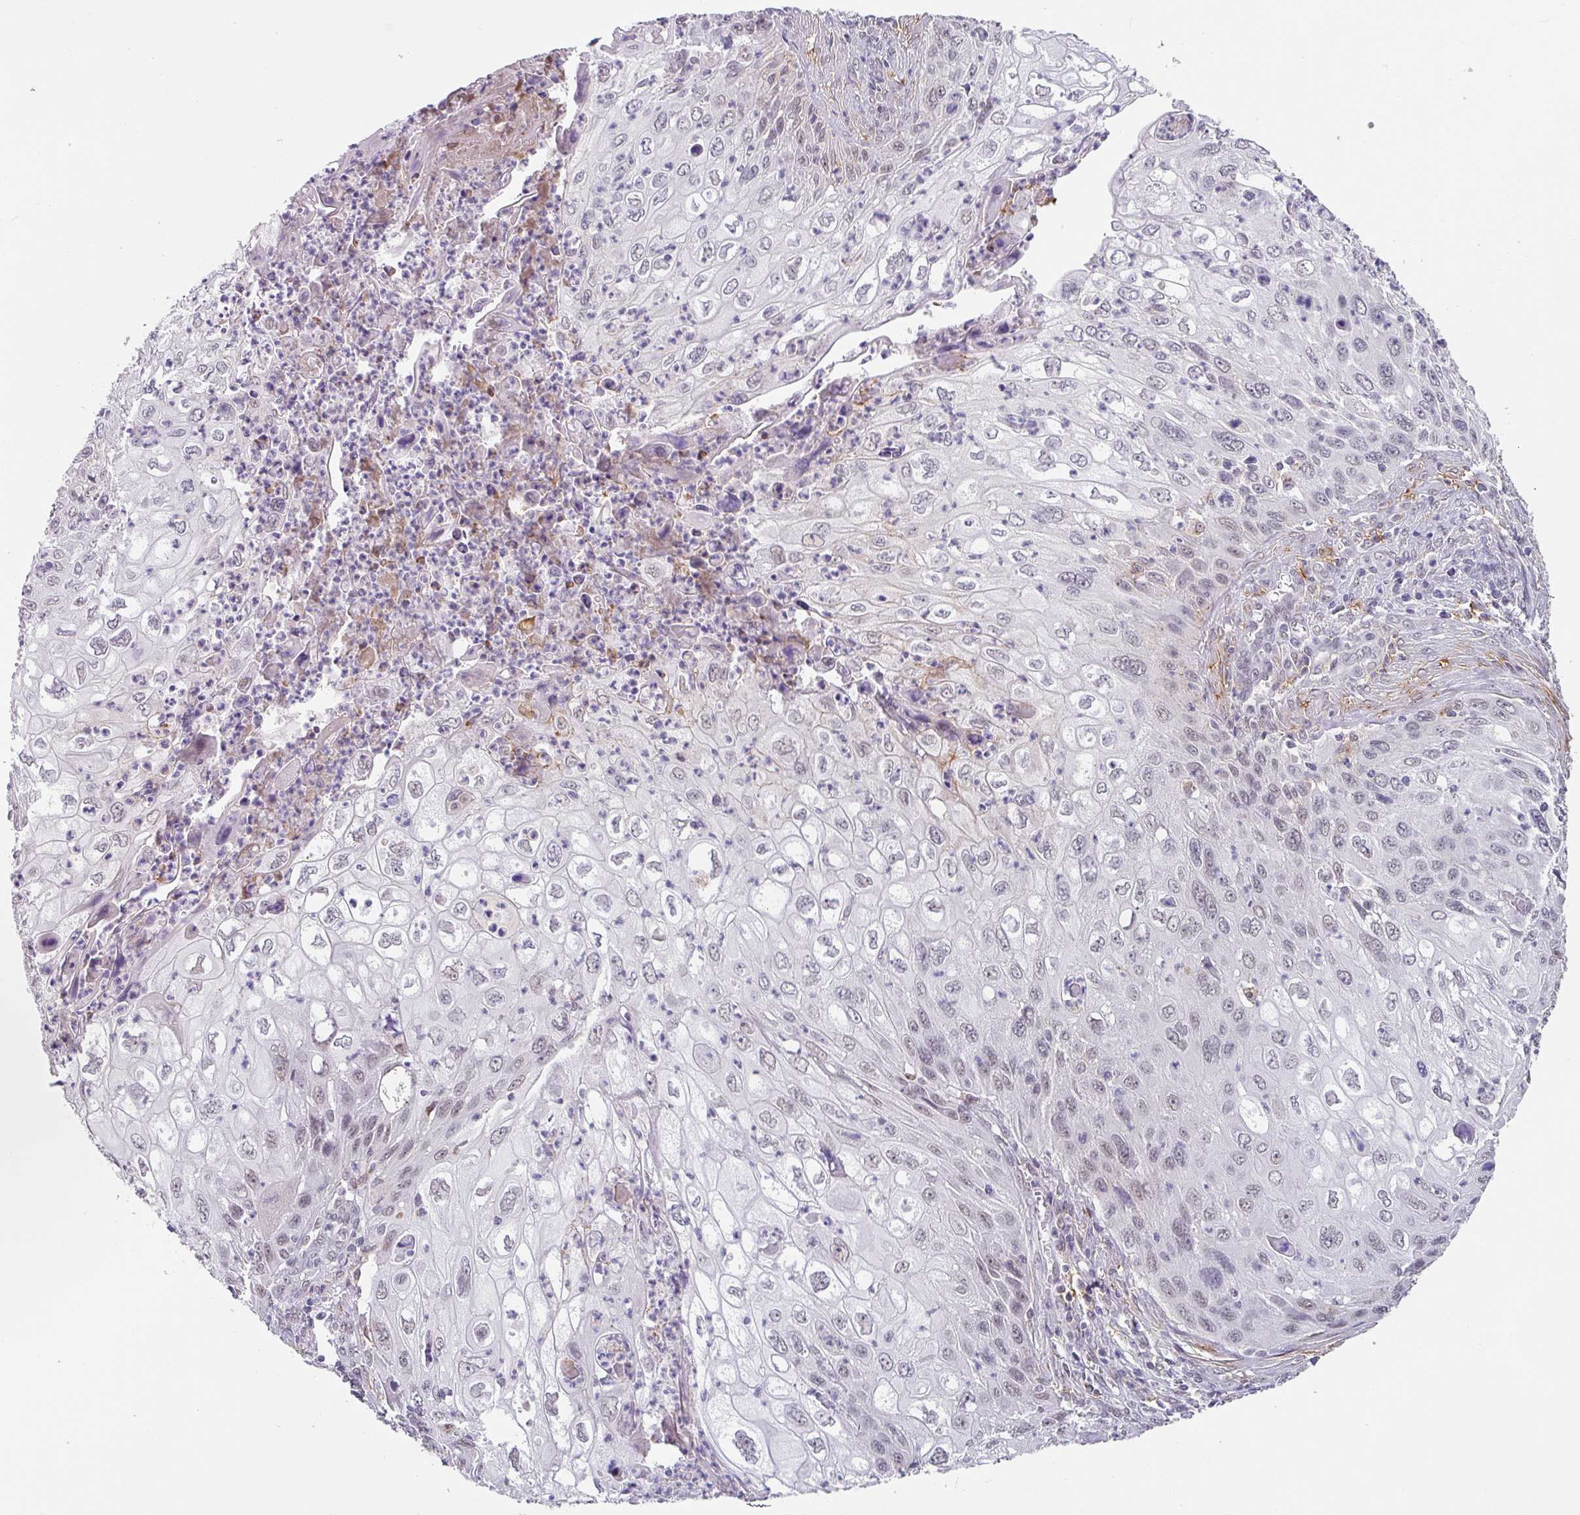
{"staining": {"intensity": "weak", "quantity": "25%-75%", "location": "nuclear"}, "tissue": "cervical cancer", "cell_type": "Tumor cells", "image_type": "cancer", "snomed": [{"axis": "morphology", "description": "Squamous cell carcinoma, NOS"}, {"axis": "topography", "description": "Cervix"}], "caption": "Protein expression analysis of cervical cancer (squamous cell carcinoma) displays weak nuclear expression in approximately 25%-75% of tumor cells. (DAB IHC, brown staining for protein, blue staining for nuclei).", "gene": "C1QB", "patient": {"sex": "female", "age": 70}}